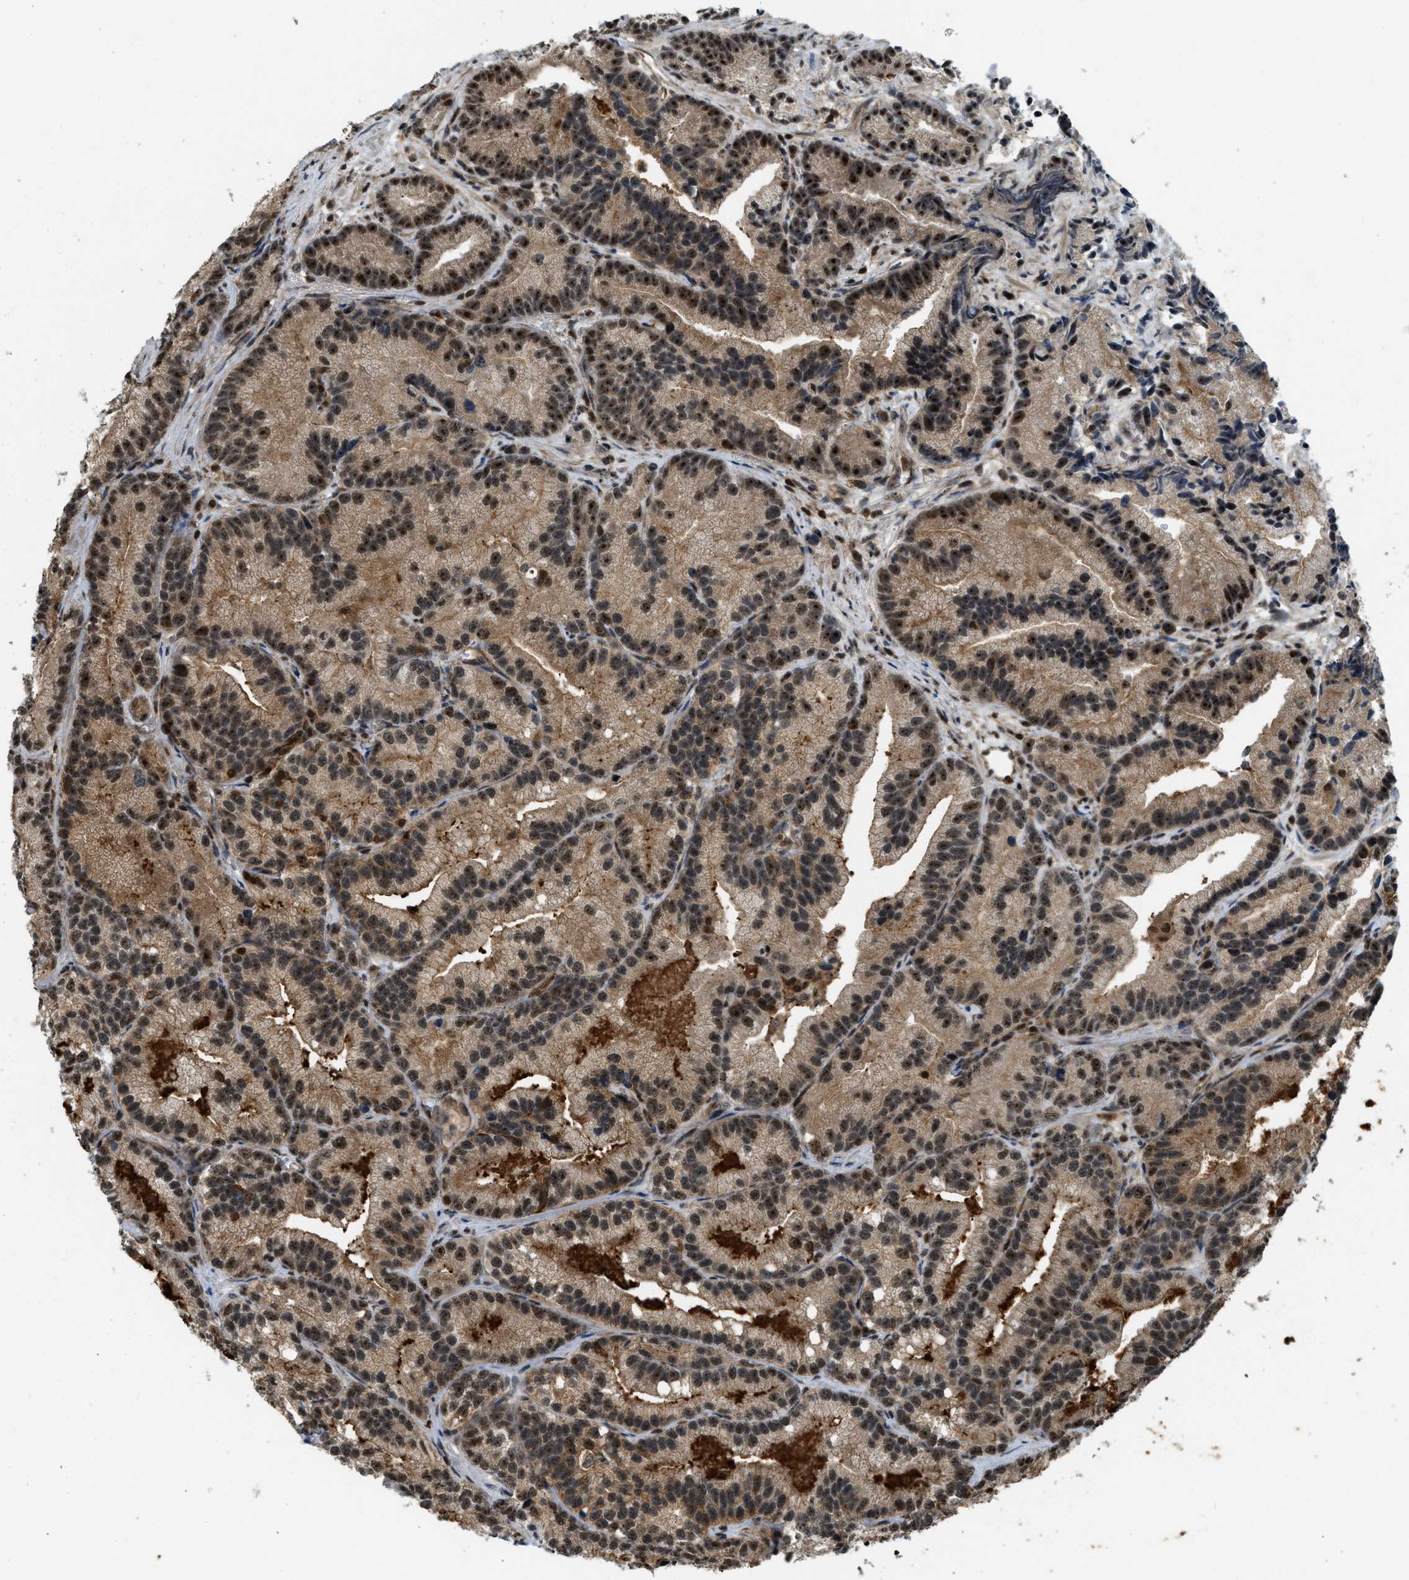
{"staining": {"intensity": "moderate", "quantity": ">75%", "location": "cytoplasmic/membranous,nuclear"}, "tissue": "prostate cancer", "cell_type": "Tumor cells", "image_type": "cancer", "snomed": [{"axis": "morphology", "description": "Adenocarcinoma, Low grade"}, {"axis": "topography", "description": "Prostate"}], "caption": "Immunohistochemical staining of prostate cancer (adenocarcinoma (low-grade)) displays medium levels of moderate cytoplasmic/membranous and nuclear staining in about >75% of tumor cells.", "gene": "E2F1", "patient": {"sex": "male", "age": 89}}